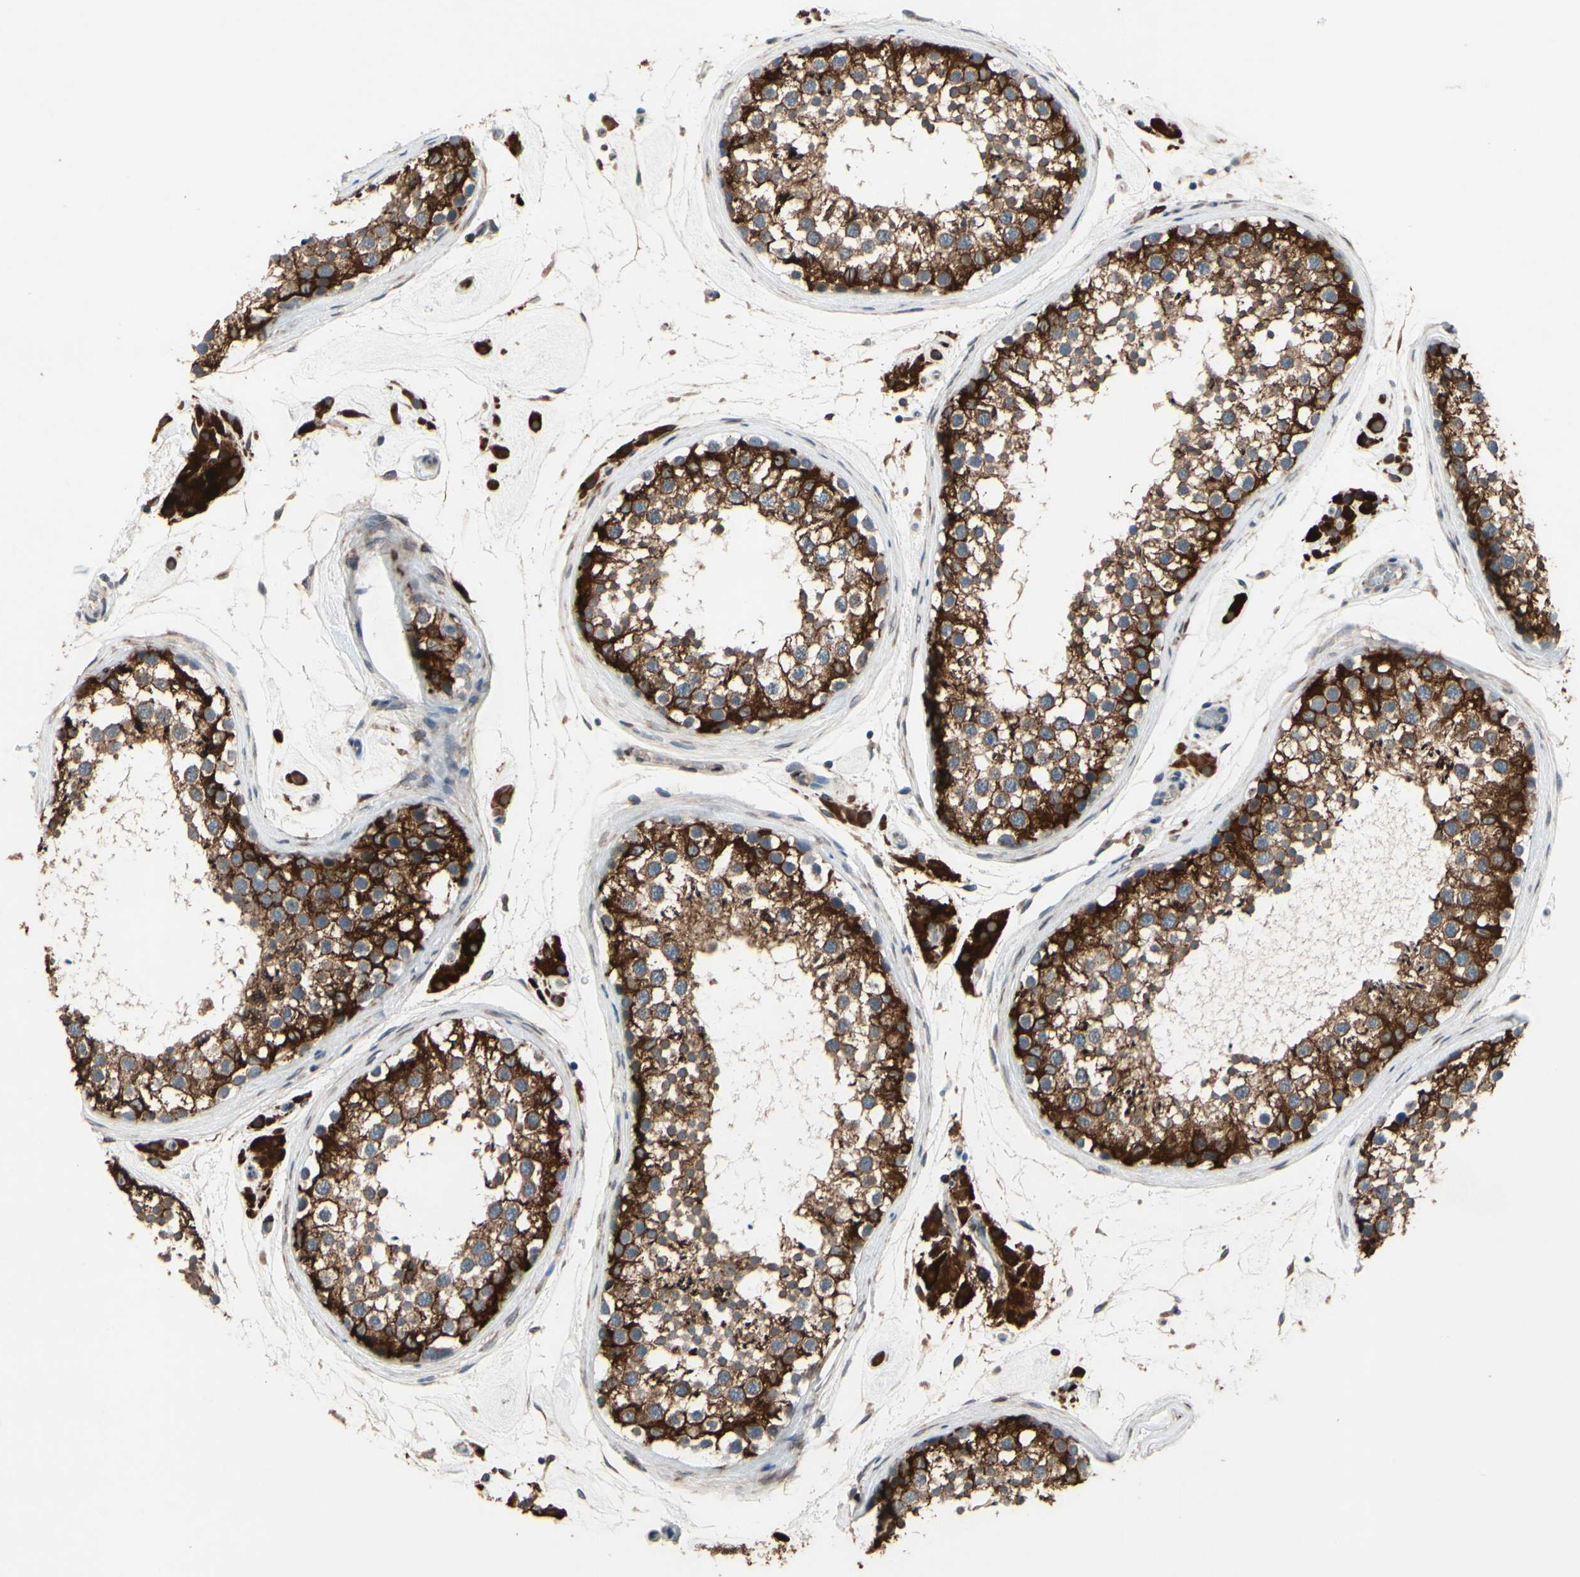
{"staining": {"intensity": "strong", "quantity": ">75%", "location": "cytoplasmic/membranous"}, "tissue": "testis", "cell_type": "Cells in seminiferous ducts", "image_type": "normal", "snomed": [{"axis": "morphology", "description": "Normal tissue, NOS"}, {"axis": "topography", "description": "Testis"}], "caption": "Human testis stained for a protein (brown) displays strong cytoplasmic/membranous positive staining in approximately >75% of cells in seminiferous ducts.", "gene": "PRXL2A", "patient": {"sex": "male", "age": 46}}